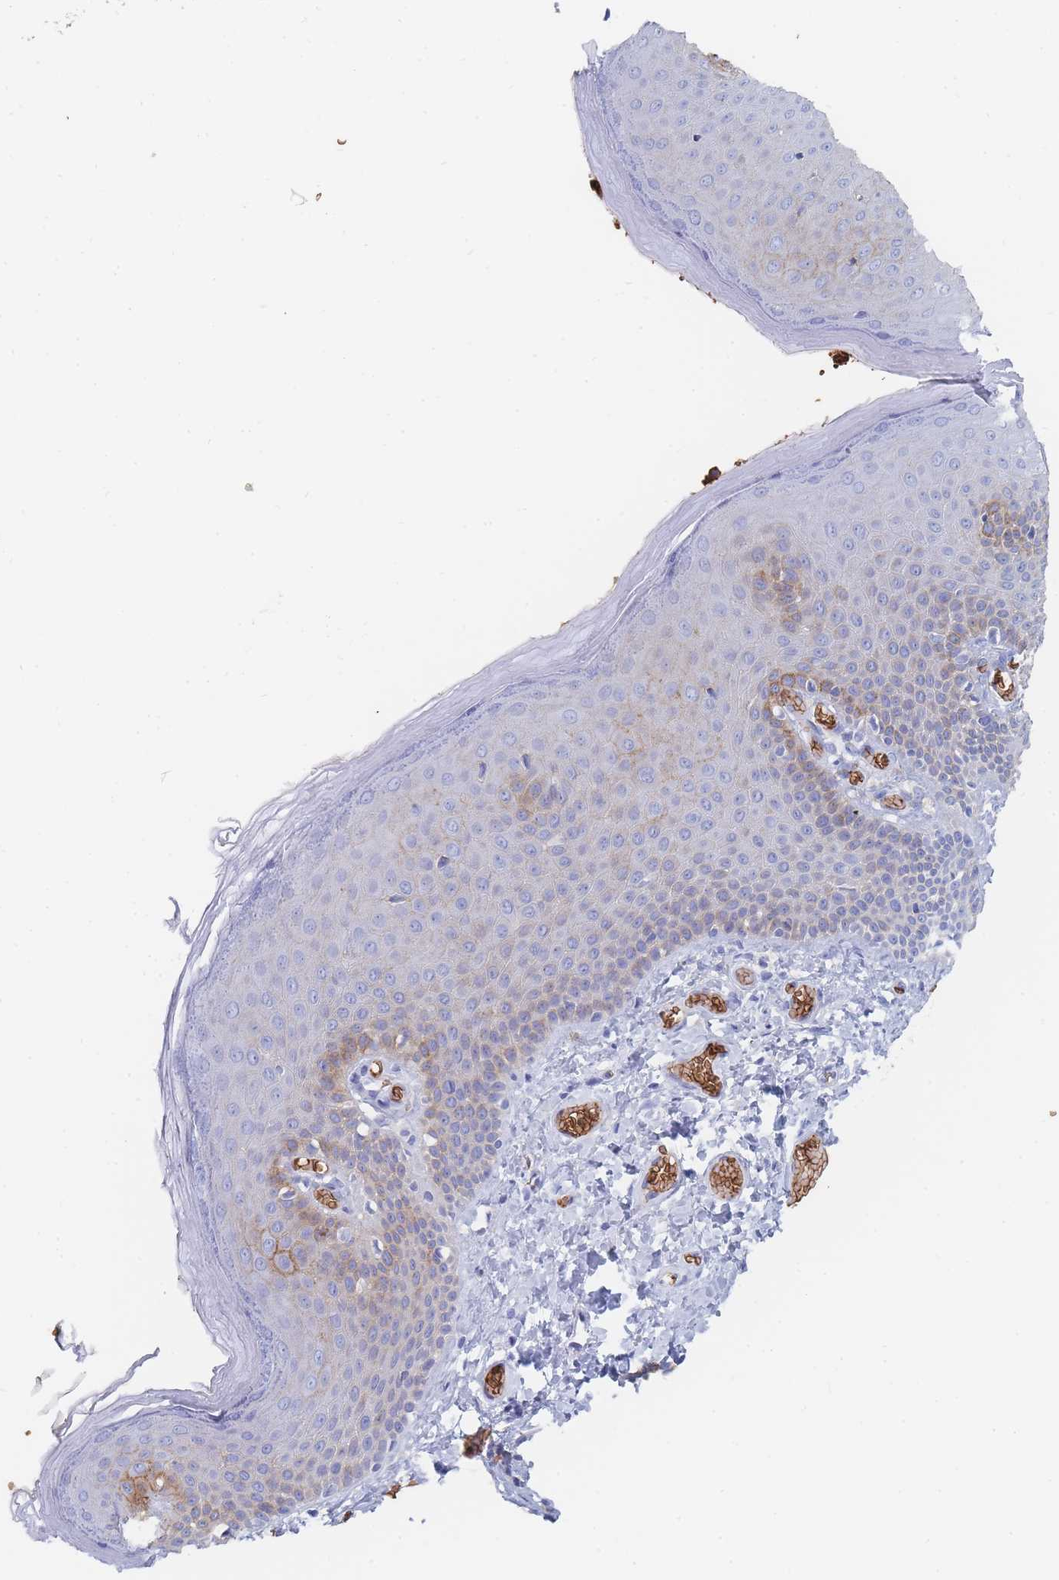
{"staining": {"intensity": "strong", "quantity": "<25%", "location": "cytoplasmic/membranous"}, "tissue": "skin", "cell_type": "Epidermal cells", "image_type": "normal", "snomed": [{"axis": "morphology", "description": "Normal tissue, NOS"}, {"axis": "topography", "description": "Anal"}], "caption": "IHC image of benign skin: human skin stained using immunohistochemistry (IHC) reveals medium levels of strong protein expression localized specifically in the cytoplasmic/membranous of epidermal cells, appearing as a cytoplasmic/membranous brown color.", "gene": "SLC2A1", "patient": {"sex": "female", "age": 40}}